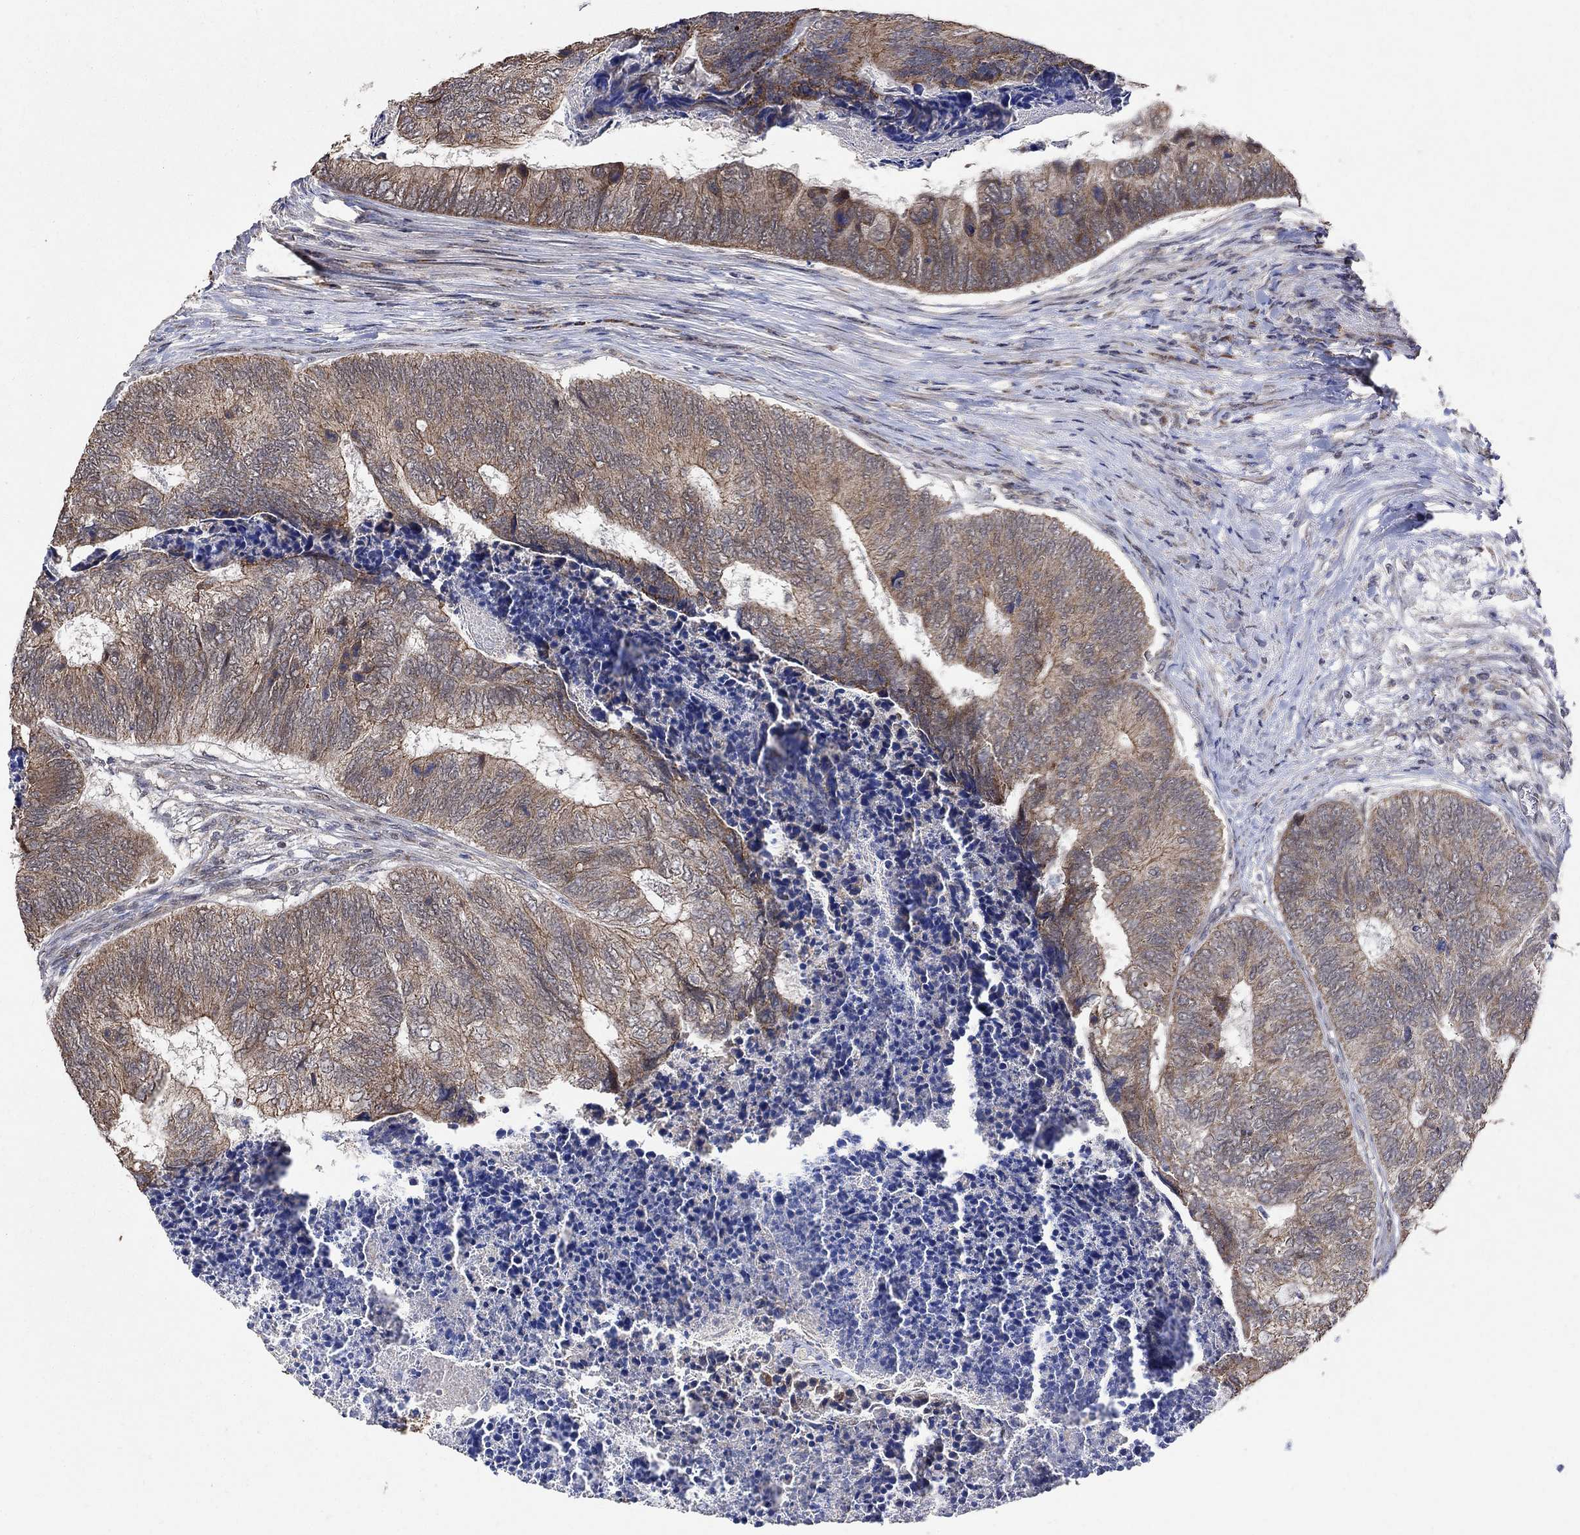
{"staining": {"intensity": "moderate", "quantity": "25%-75%", "location": "cytoplasmic/membranous"}, "tissue": "colorectal cancer", "cell_type": "Tumor cells", "image_type": "cancer", "snomed": [{"axis": "morphology", "description": "Adenocarcinoma, NOS"}, {"axis": "topography", "description": "Colon"}], "caption": "Colorectal cancer (adenocarcinoma) stained for a protein reveals moderate cytoplasmic/membranous positivity in tumor cells.", "gene": "ANKRA2", "patient": {"sex": "female", "age": 67}}